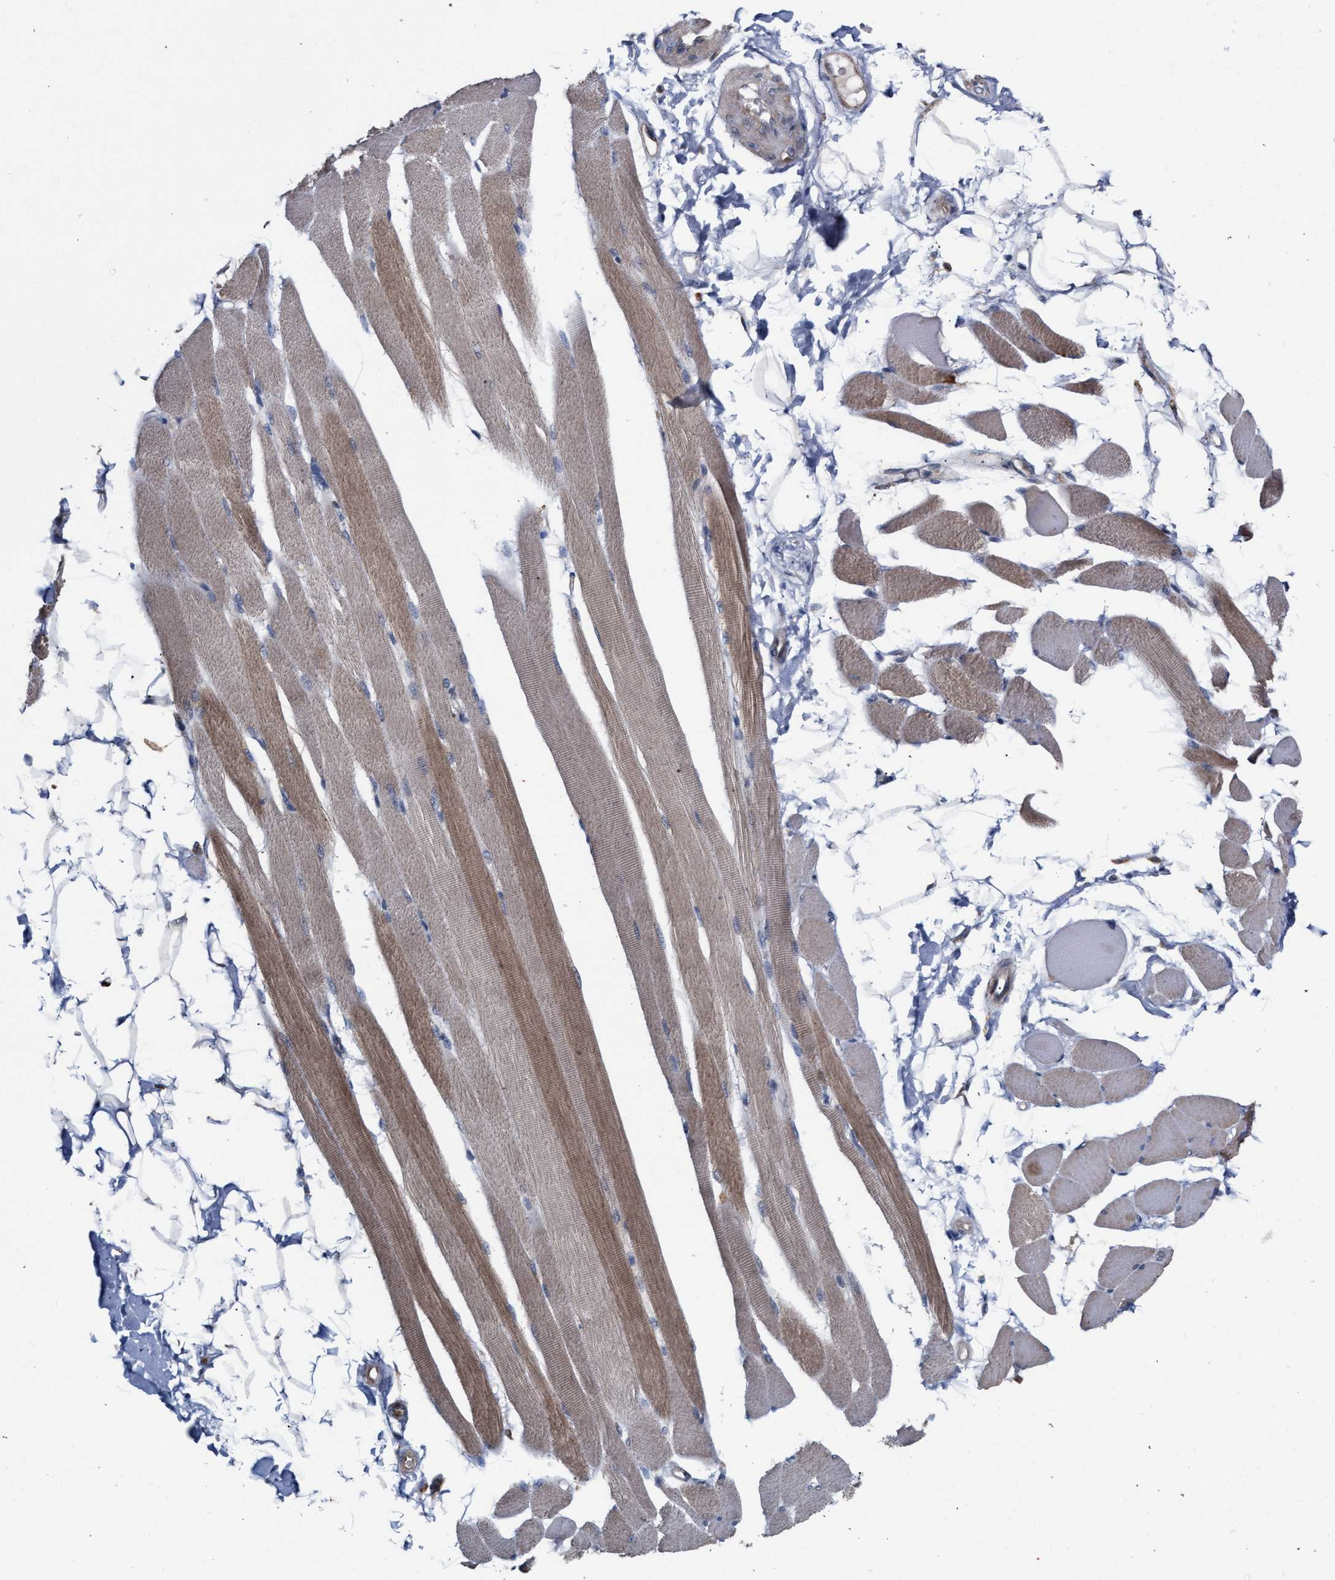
{"staining": {"intensity": "moderate", "quantity": ">75%", "location": "cytoplasmic/membranous"}, "tissue": "skeletal muscle", "cell_type": "Myocytes", "image_type": "normal", "snomed": [{"axis": "morphology", "description": "Normal tissue, NOS"}, {"axis": "topography", "description": "Skeletal muscle"}, {"axis": "topography", "description": "Peripheral nerve tissue"}], "caption": "Immunohistochemistry (DAB) staining of unremarkable skeletal muscle demonstrates moderate cytoplasmic/membranous protein positivity in about >75% of myocytes.", "gene": "RNF135", "patient": {"sex": "female", "age": 84}}